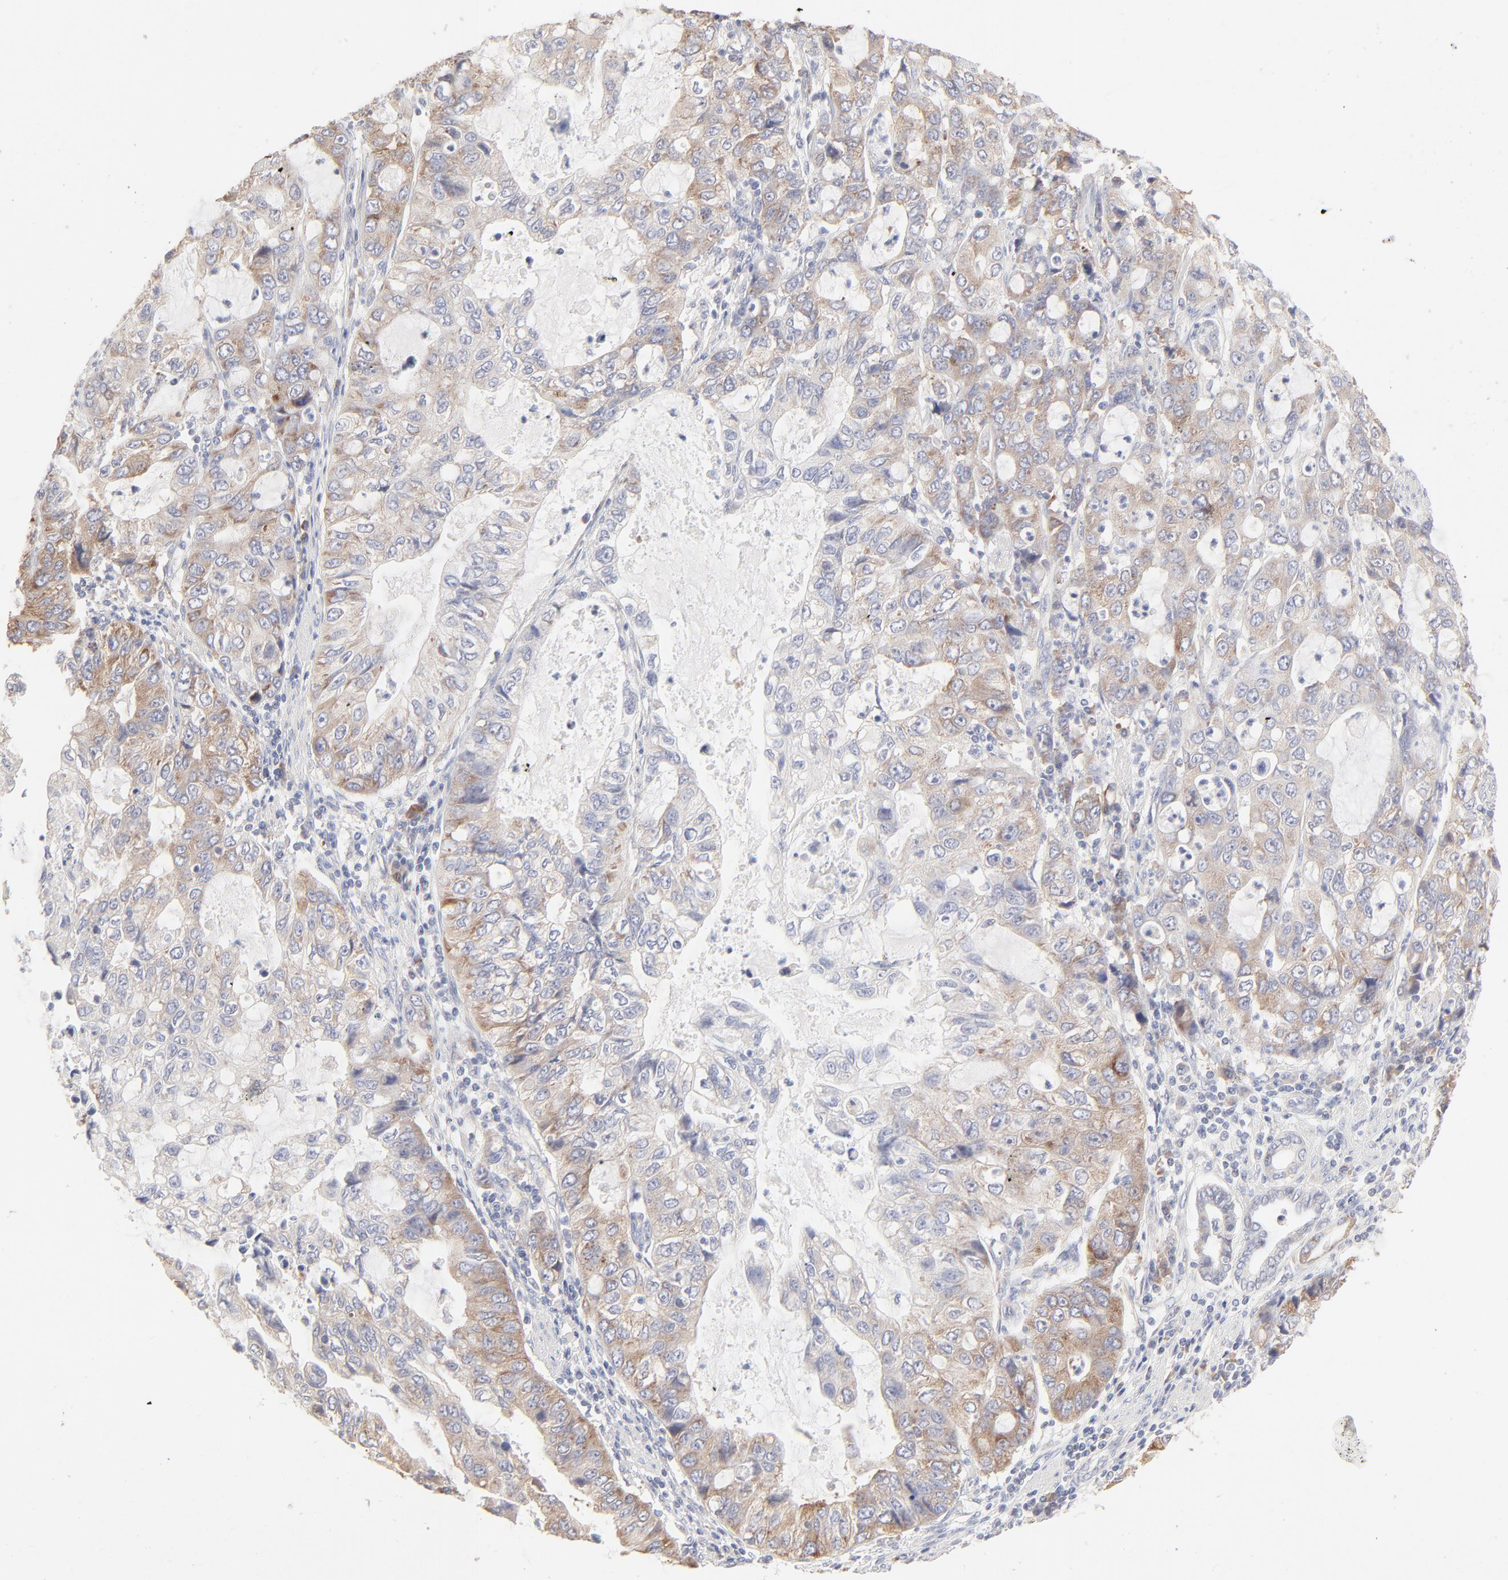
{"staining": {"intensity": "weak", "quantity": ">75%", "location": "cytoplasmic/membranous"}, "tissue": "stomach cancer", "cell_type": "Tumor cells", "image_type": "cancer", "snomed": [{"axis": "morphology", "description": "Adenocarcinoma, NOS"}, {"axis": "topography", "description": "Stomach, upper"}], "caption": "Immunohistochemistry (IHC) (DAB (3,3'-diaminobenzidine)) staining of human stomach cancer reveals weak cytoplasmic/membranous protein expression in about >75% of tumor cells. (Stains: DAB in brown, nuclei in blue, Microscopy: brightfield microscopy at high magnification).", "gene": "RPS21", "patient": {"sex": "female", "age": 52}}